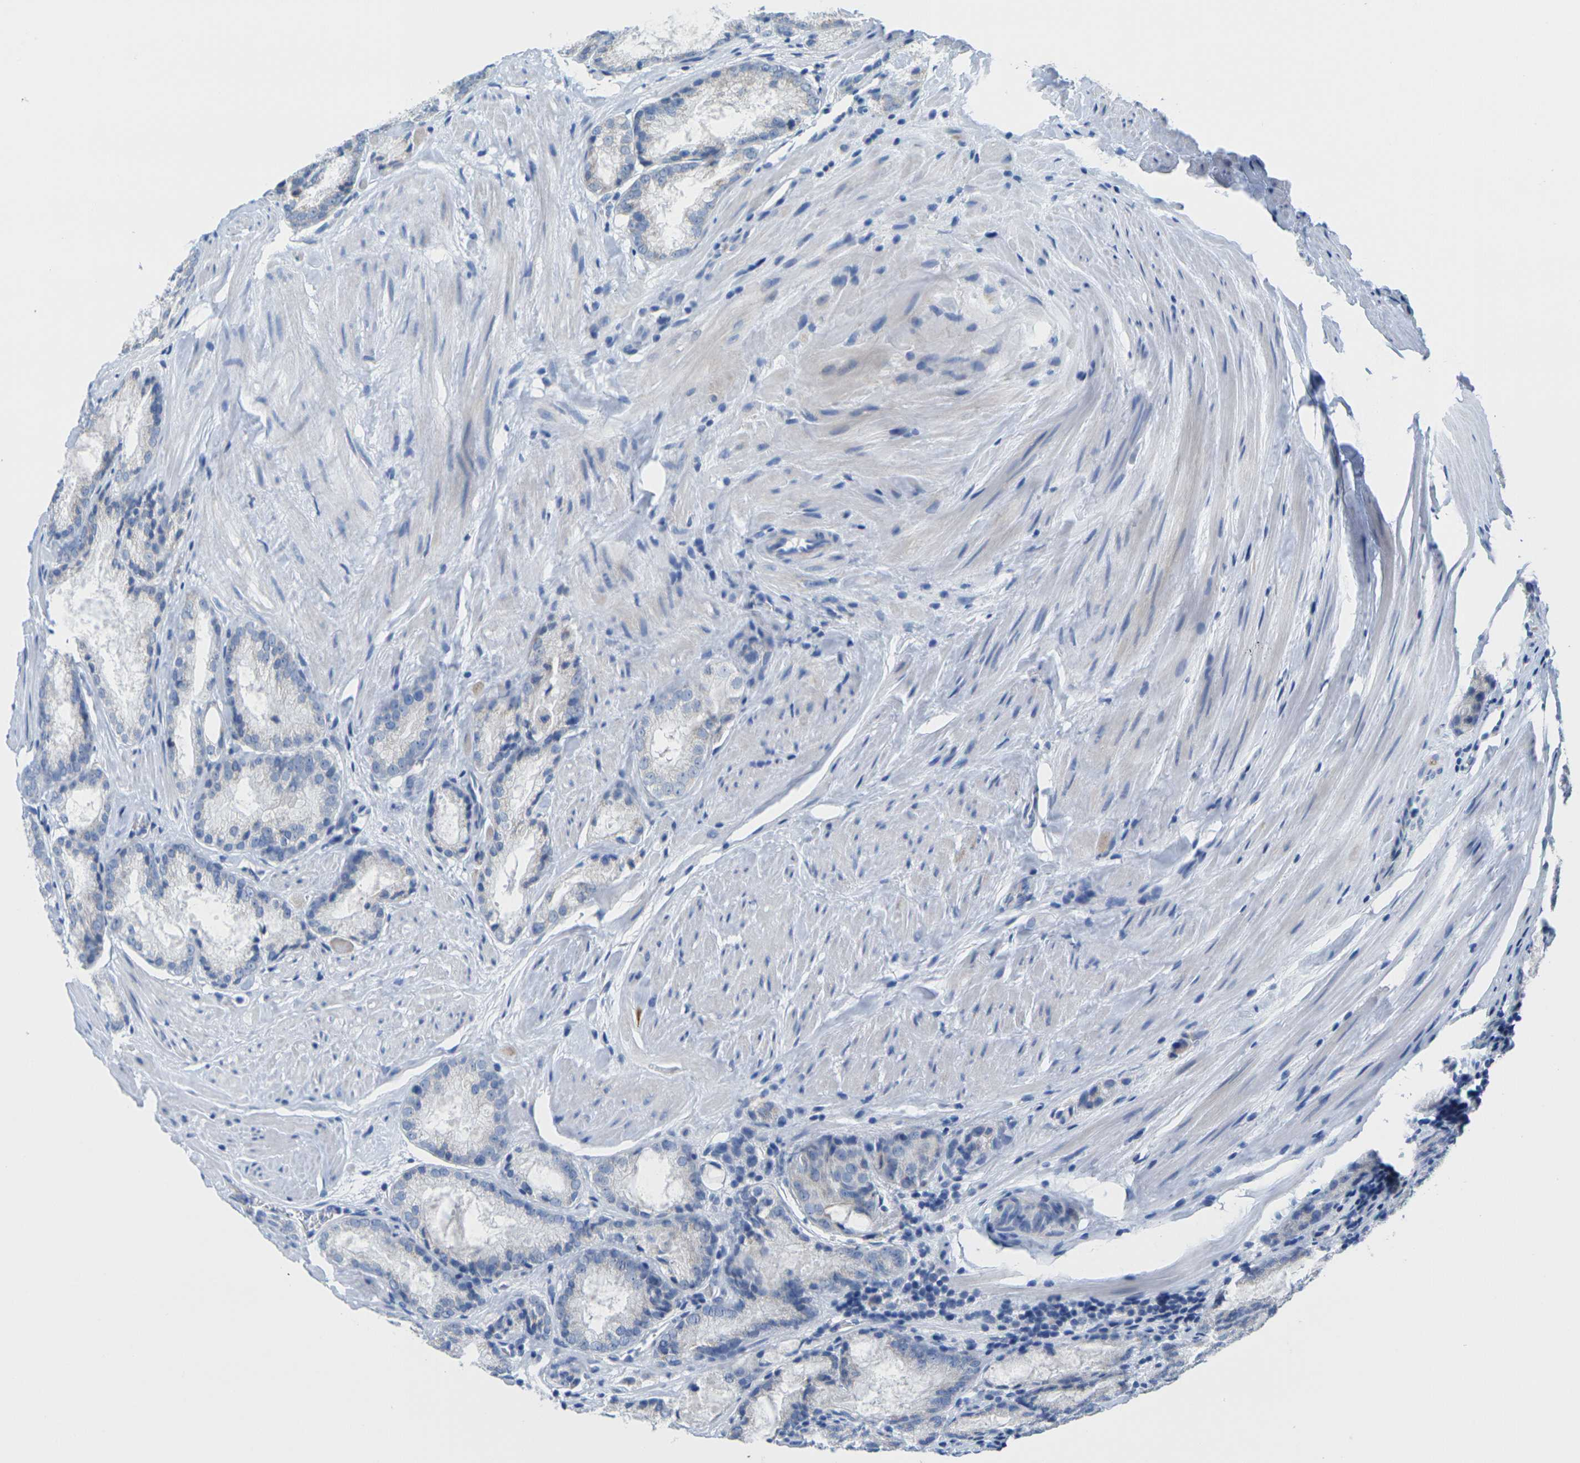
{"staining": {"intensity": "negative", "quantity": "none", "location": "none"}, "tissue": "prostate cancer", "cell_type": "Tumor cells", "image_type": "cancer", "snomed": [{"axis": "morphology", "description": "Adenocarcinoma, Low grade"}, {"axis": "topography", "description": "Prostate"}], "caption": "The IHC image has no significant staining in tumor cells of prostate adenocarcinoma (low-grade) tissue.", "gene": "TMEM204", "patient": {"sex": "male", "age": 64}}